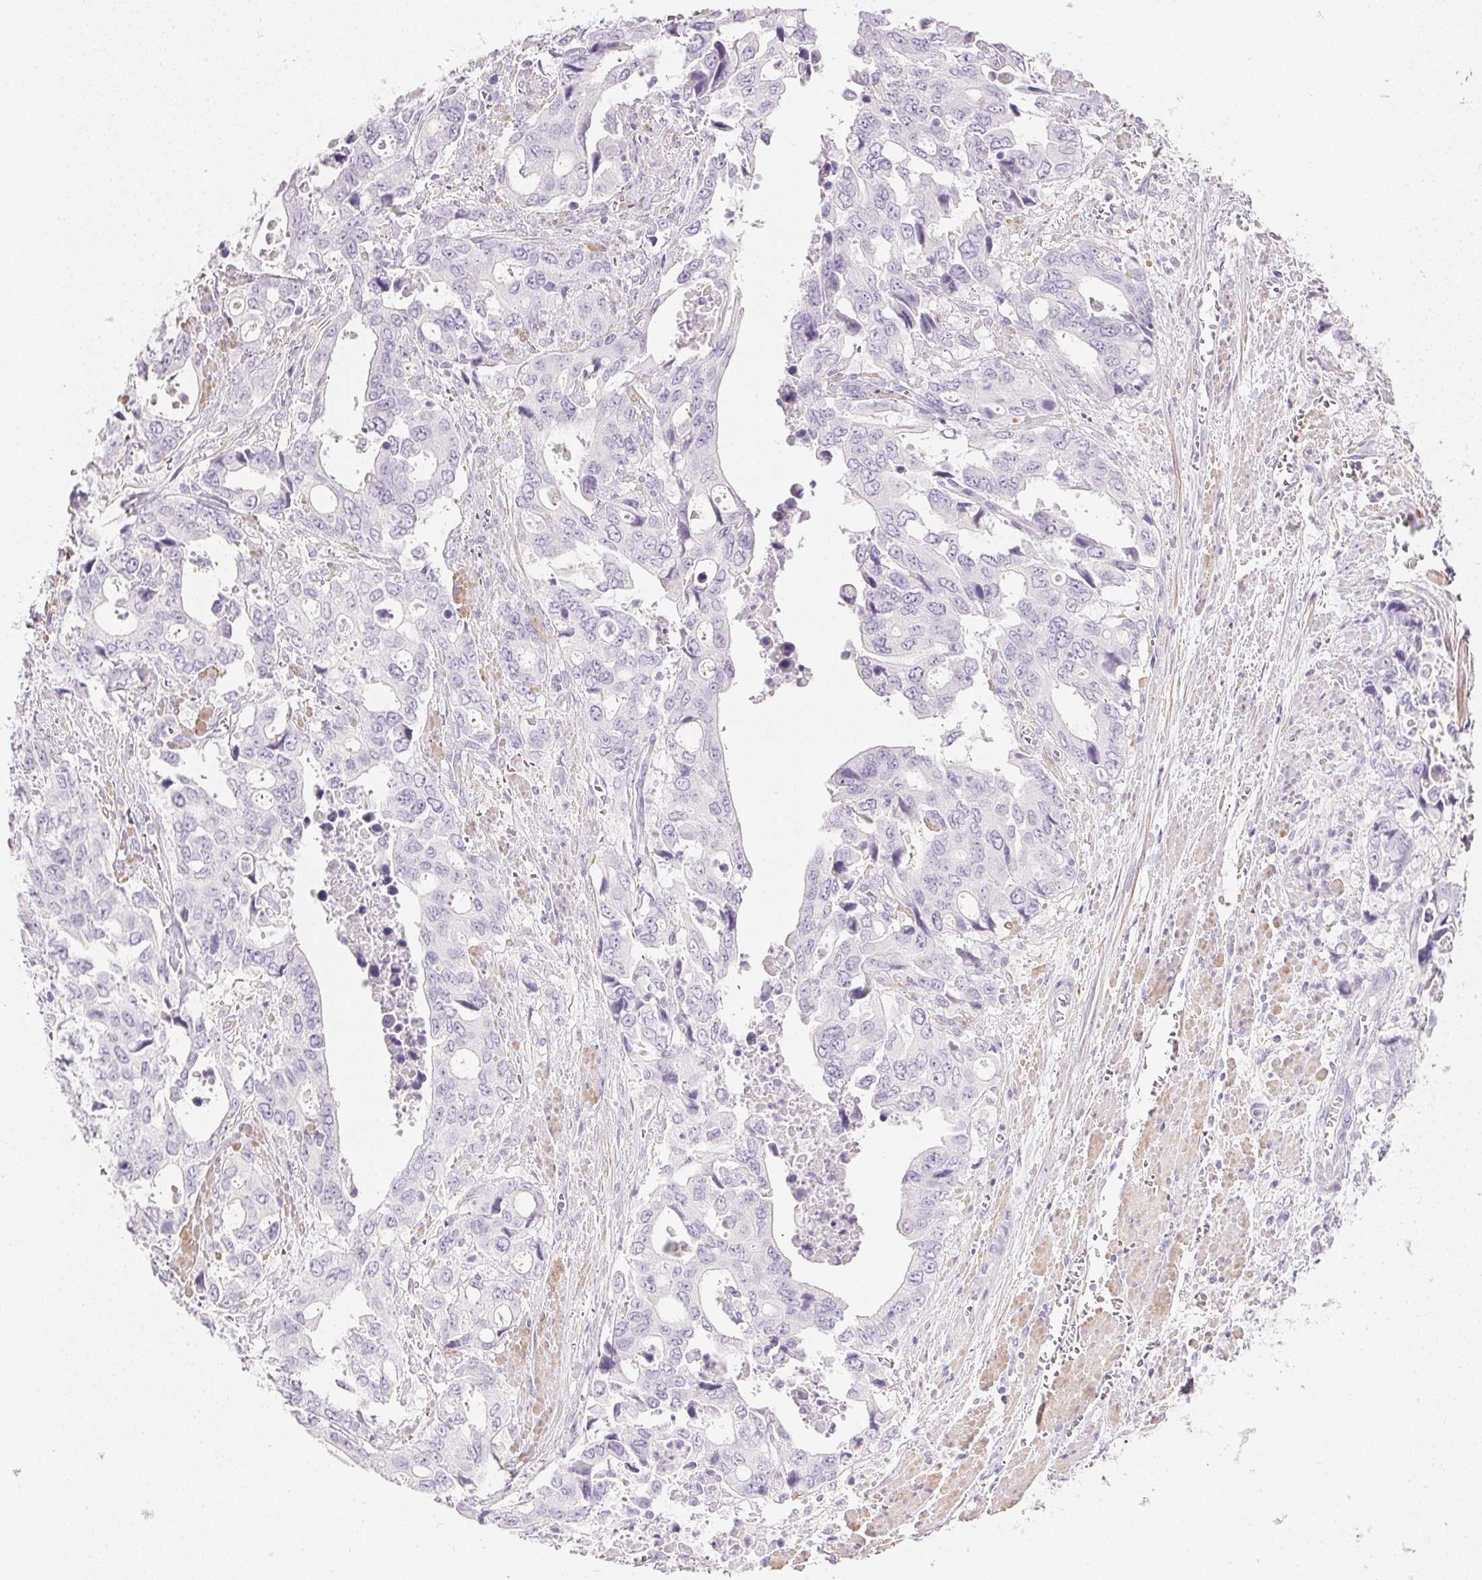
{"staining": {"intensity": "negative", "quantity": "none", "location": "none"}, "tissue": "stomach cancer", "cell_type": "Tumor cells", "image_type": "cancer", "snomed": [{"axis": "morphology", "description": "Adenocarcinoma, NOS"}, {"axis": "topography", "description": "Stomach, upper"}], "caption": "Immunohistochemical staining of adenocarcinoma (stomach) displays no significant positivity in tumor cells.", "gene": "KCNE2", "patient": {"sex": "male", "age": 74}}